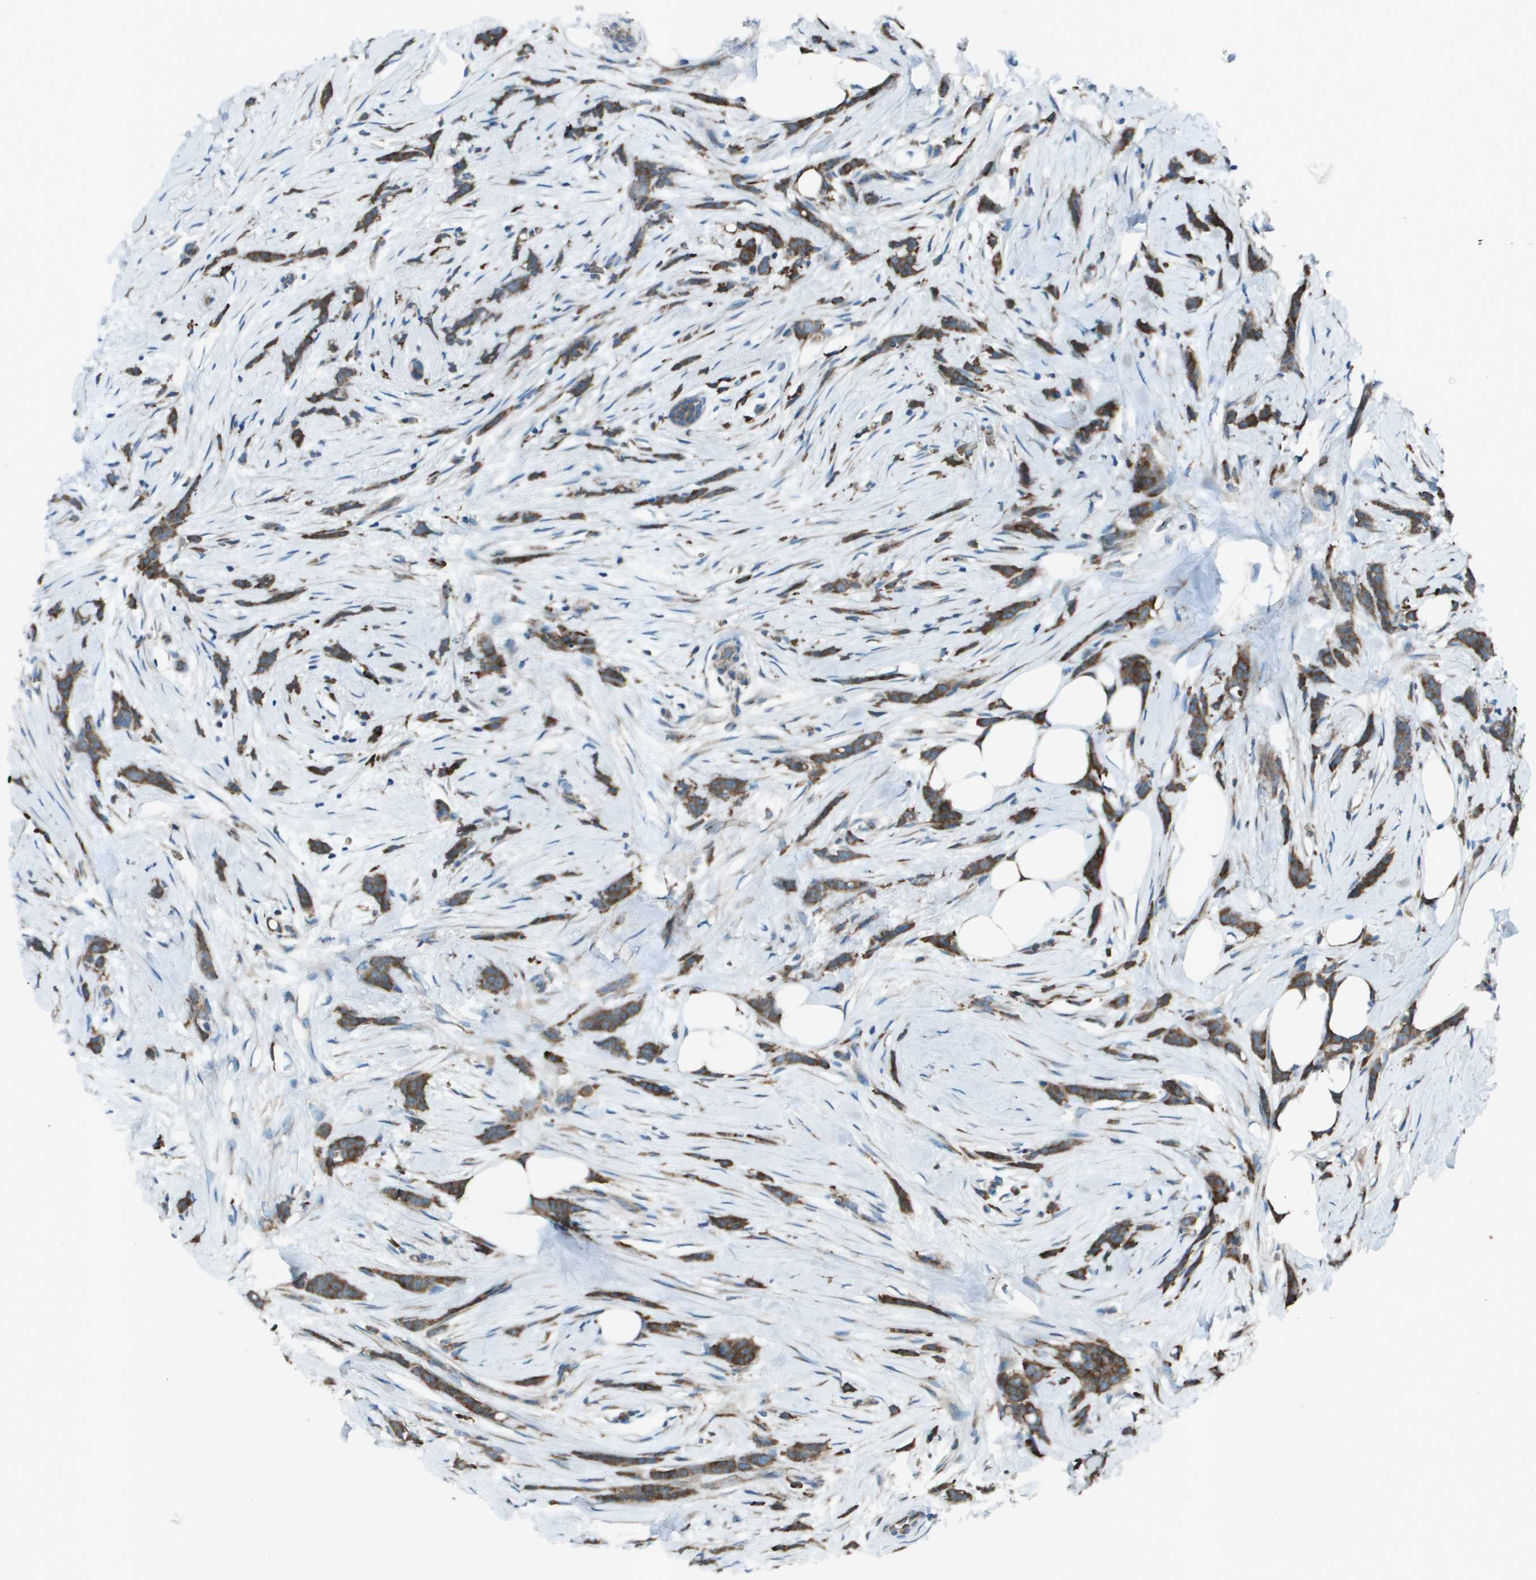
{"staining": {"intensity": "strong", "quantity": ">75%", "location": "cytoplasmic/membranous"}, "tissue": "breast cancer", "cell_type": "Tumor cells", "image_type": "cancer", "snomed": [{"axis": "morphology", "description": "Lobular carcinoma, in situ"}, {"axis": "morphology", "description": "Lobular carcinoma"}, {"axis": "topography", "description": "Breast"}], "caption": "Immunohistochemical staining of human breast cancer displays high levels of strong cytoplasmic/membranous protein staining in about >75% of tumor cells. (brown staining indicates protein expression, while blue staining denotes nuclei).", "gene": "UTS2", "patient": {"sex": "female", "age": 41}}